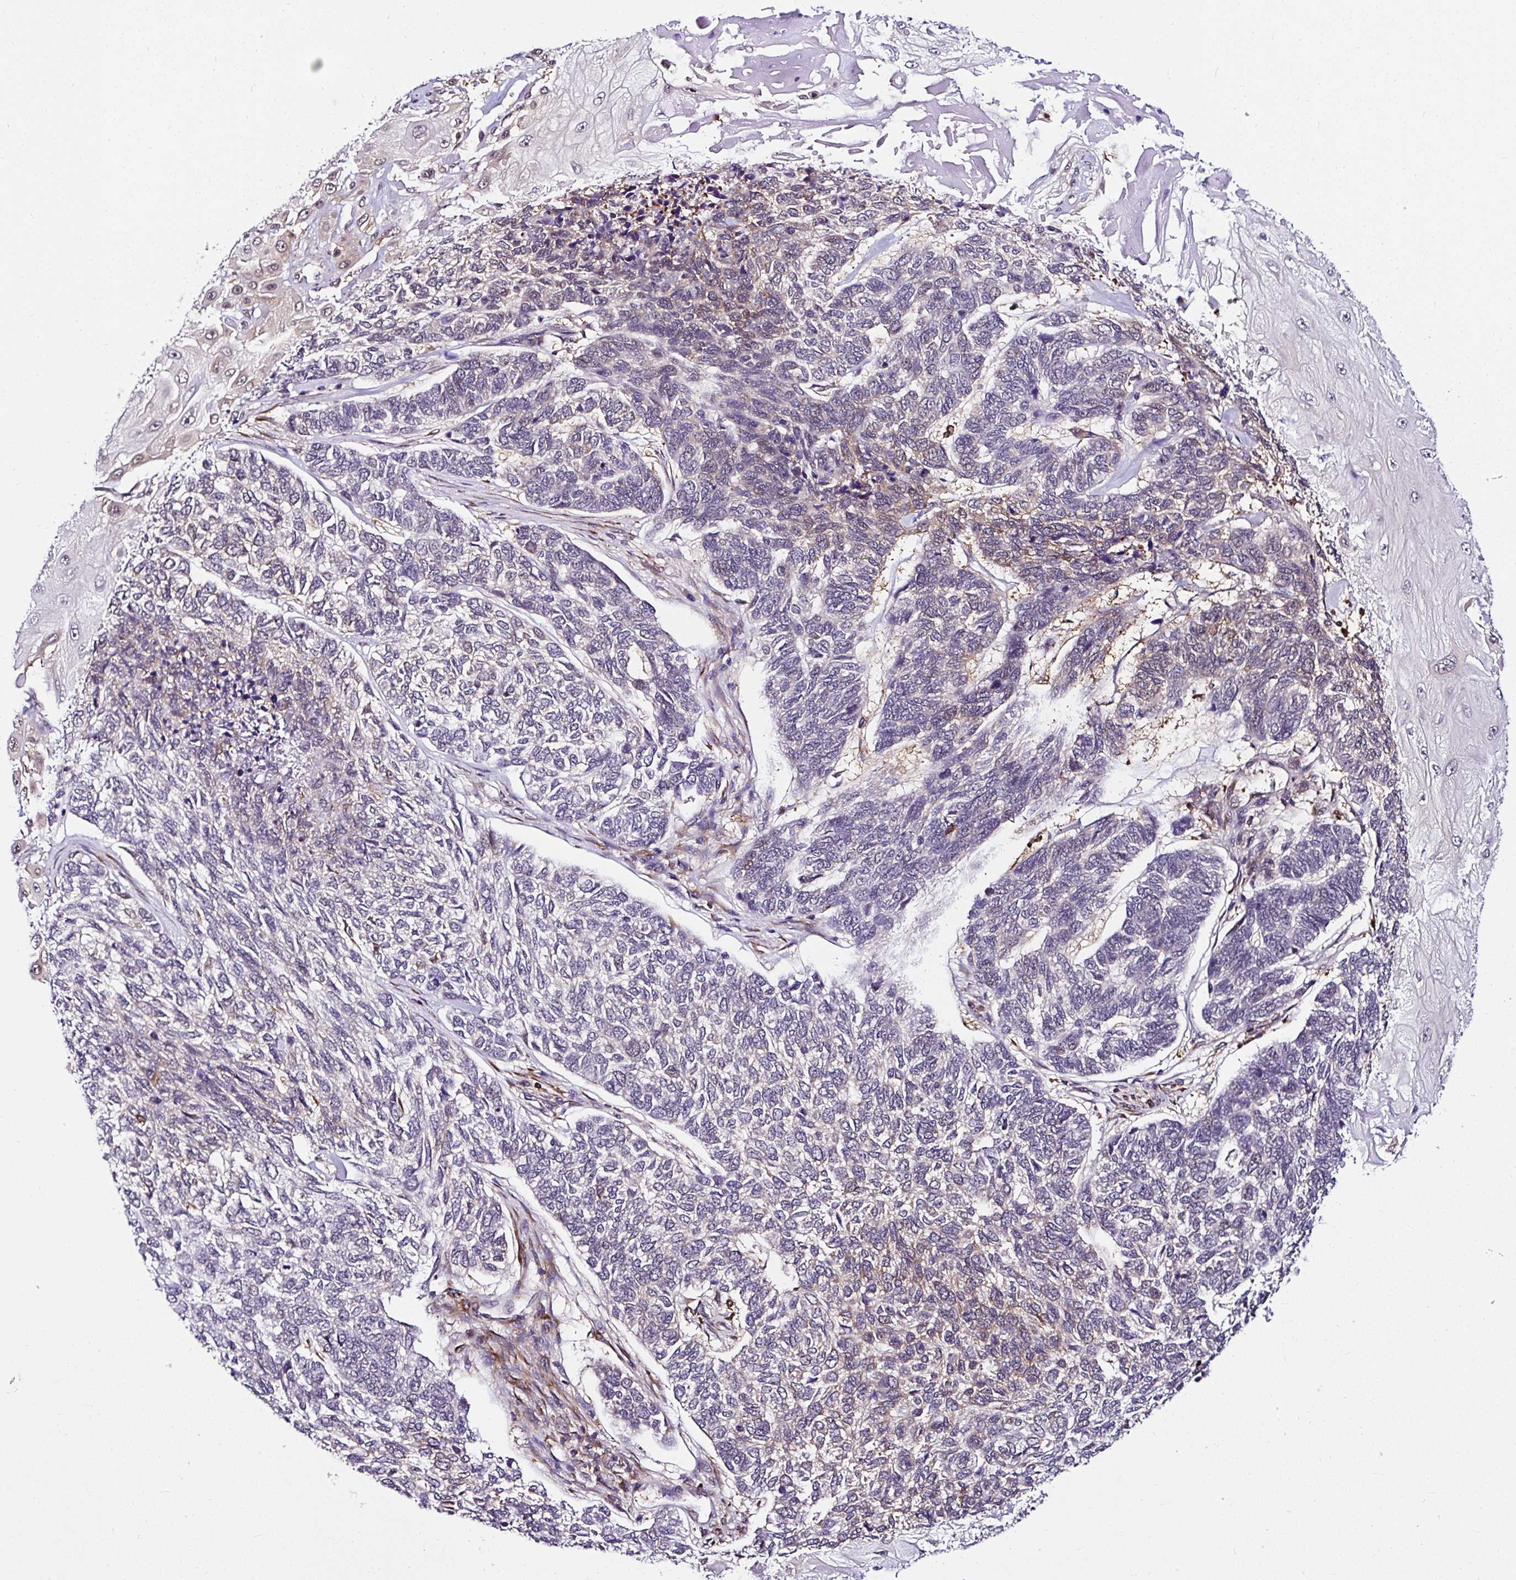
{"staining": {"intensity": "weak", "quantity": "<25%", "location": "cytoplasmic/membranous,nuclear"}, "tissue": "skin cancer", "cell_type": "Tumor cells", "image_type": "cancer", "snomed": [{"axis": "morphology", "description": "Basal cell carcinoma"}, {"axis": "topography", "description": "Skin"}], "caption": "The photomicrograph displays no staining of tumor cells in skin cancer.", "gene": "PIN4", "patient": {"sex": "female", "age": 65}}